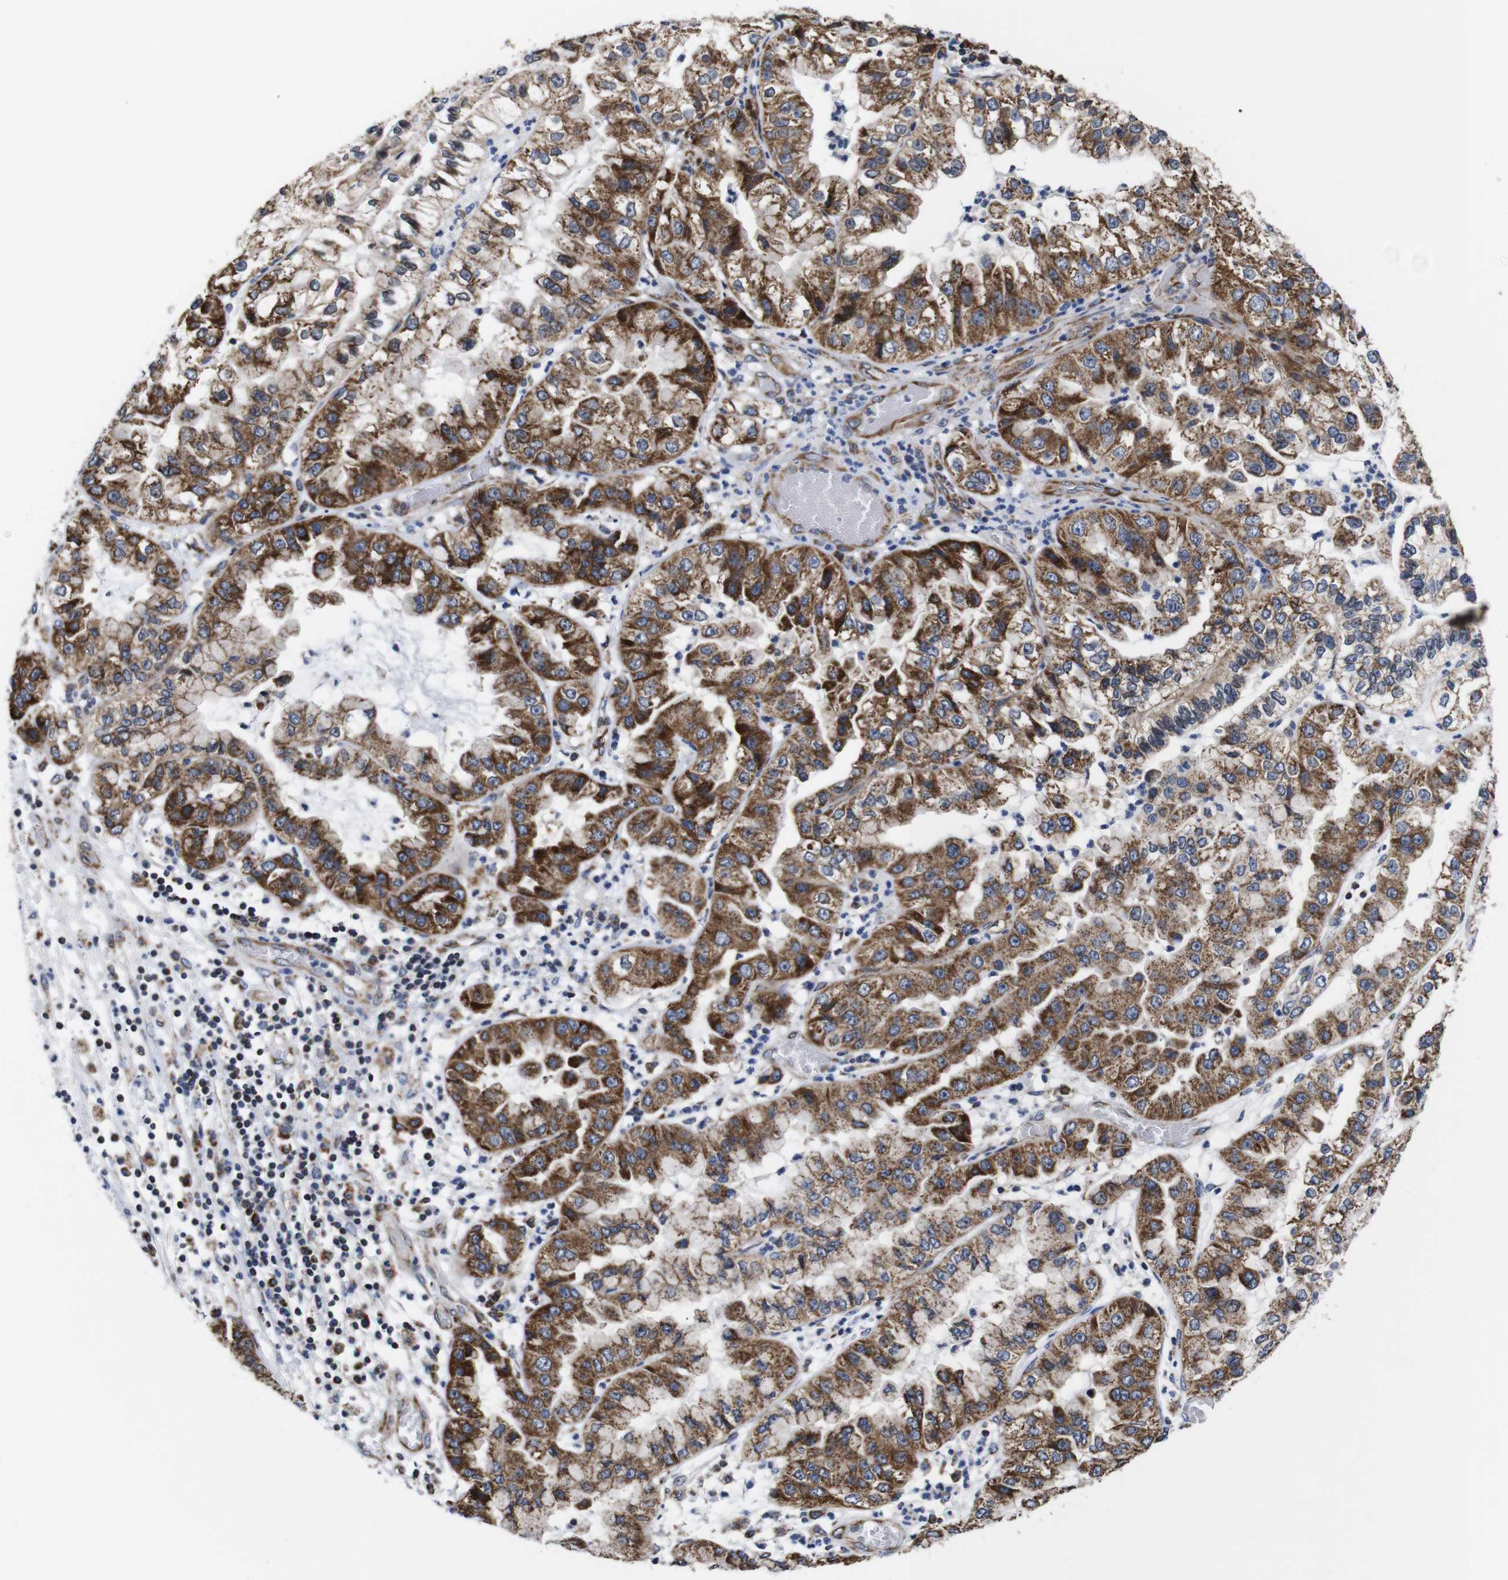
{"staining": {"intensity": "strong", "quantity": "25%-75%", "location": "cytoplasmic/membranous"}, "tissue": "liver cancer", "cell_type": "Tumor cells", "image_type": "cancer", "snomed": [{"axis": "morphology", "description": "Cholangiocarcinoma"}, {"axis": "topography", "description": "Liver"}], "caption": "Immunohistochemical staining of human liver cholangiocarcinoma reveals high levels of strong cytoplasmic/membranous staining in about 25%-75% of tumor cells.", "gene": "C17orf80", "patient": {"sex": "female", "age": 79}}